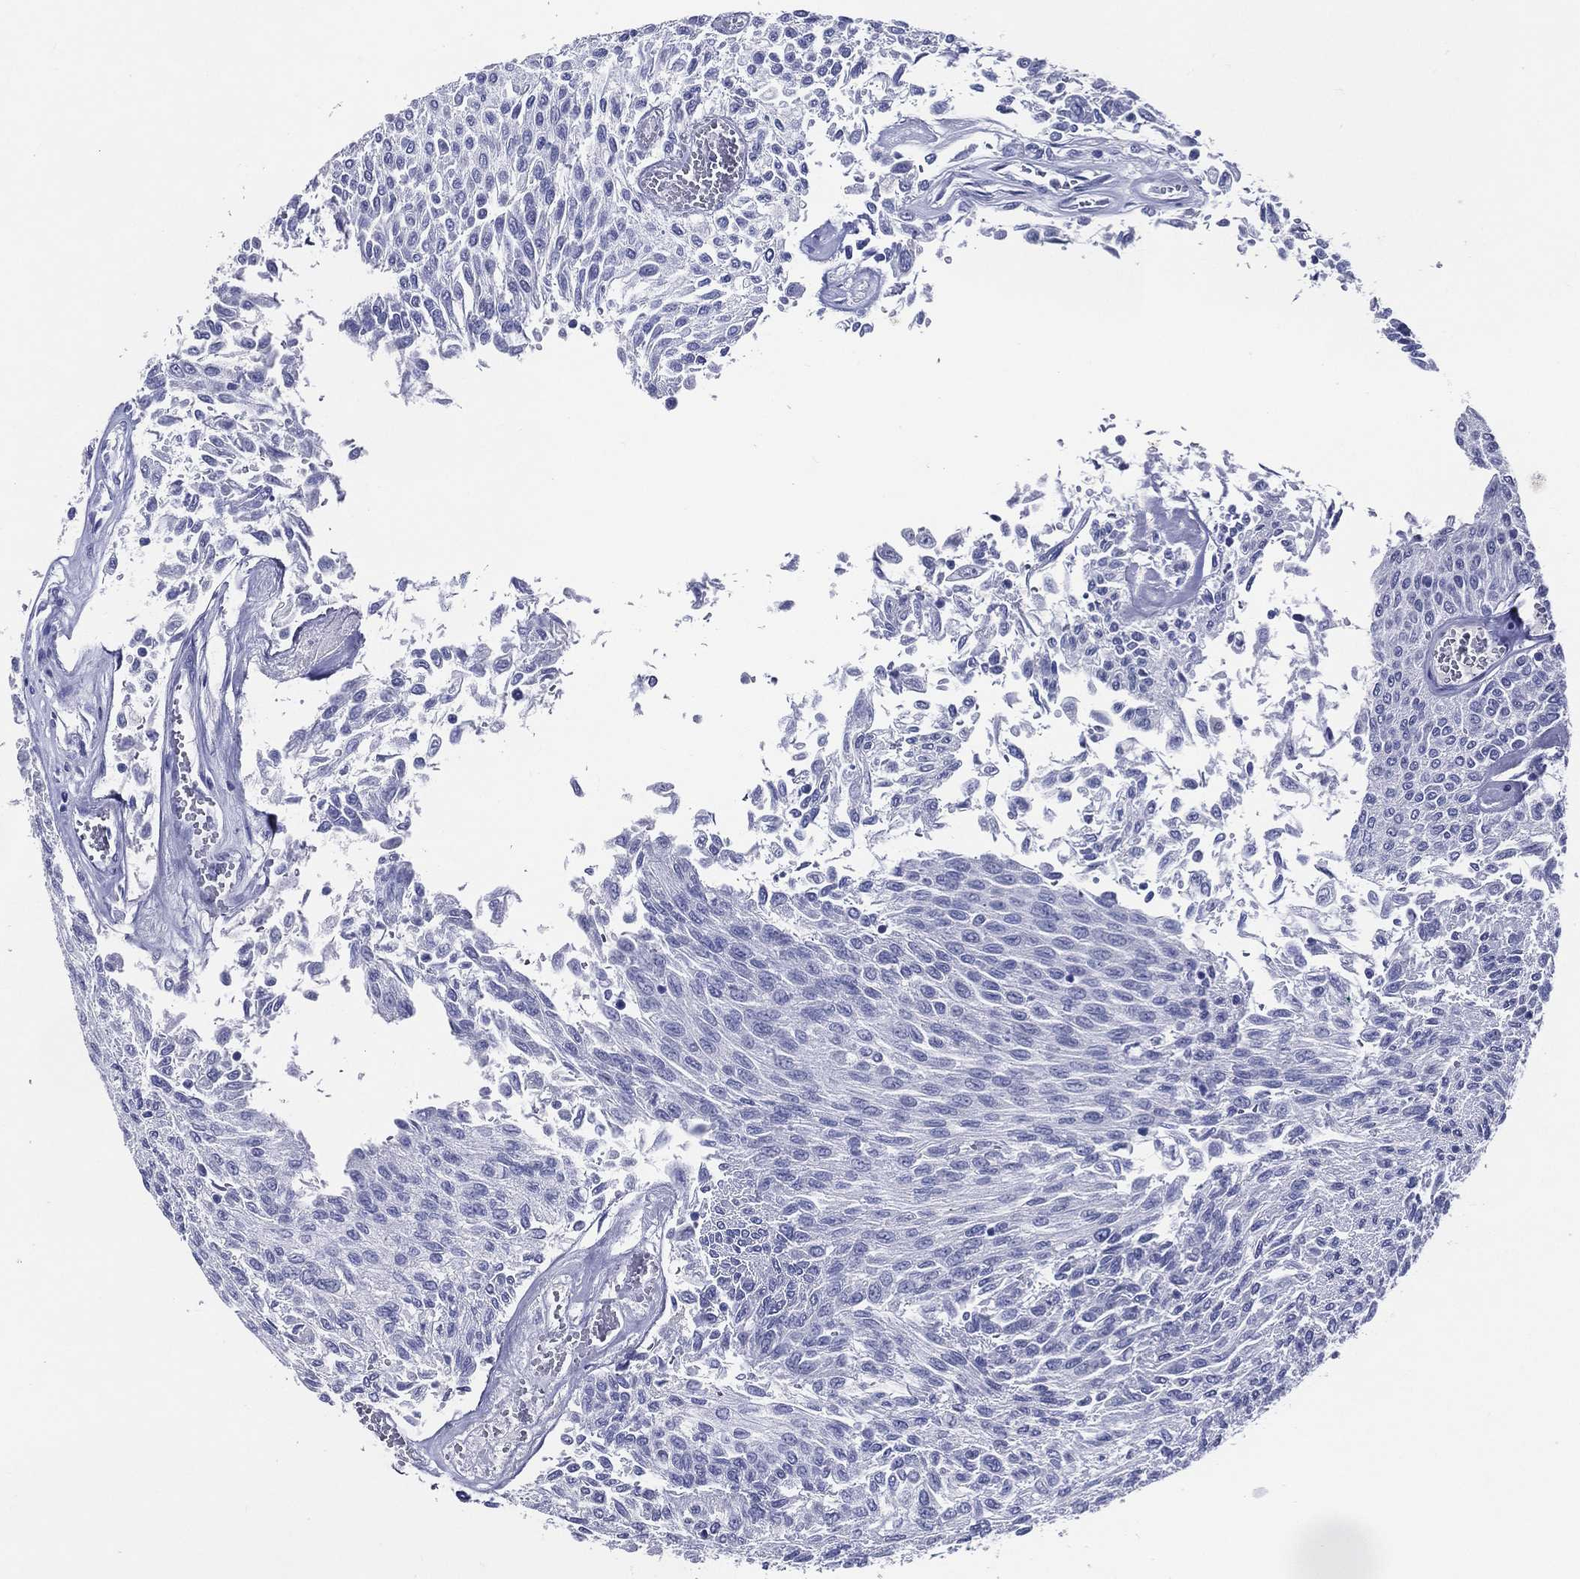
{"staining": {"intensity": "negative", "quantity": "none", "location": "none"}, "tissue": "urothelial cancer", "cell_type": "Tumor cells", "image_type": "cancer", "snomed": [{"axis": "morphology", "description": "Urothelial carcinoma, Low grade"}, {"axis": "topography", "description": "Urinary bladder"}], "caption": "Photomicrograph shows no protein staining in tumor cells of urothelial cancer tissue. (DAB (3,3'-diaminobenzidine) immunohistochemistry, high magnification).", "gene": "ACE2", "patient": {"sex": "male", "age": 78}}